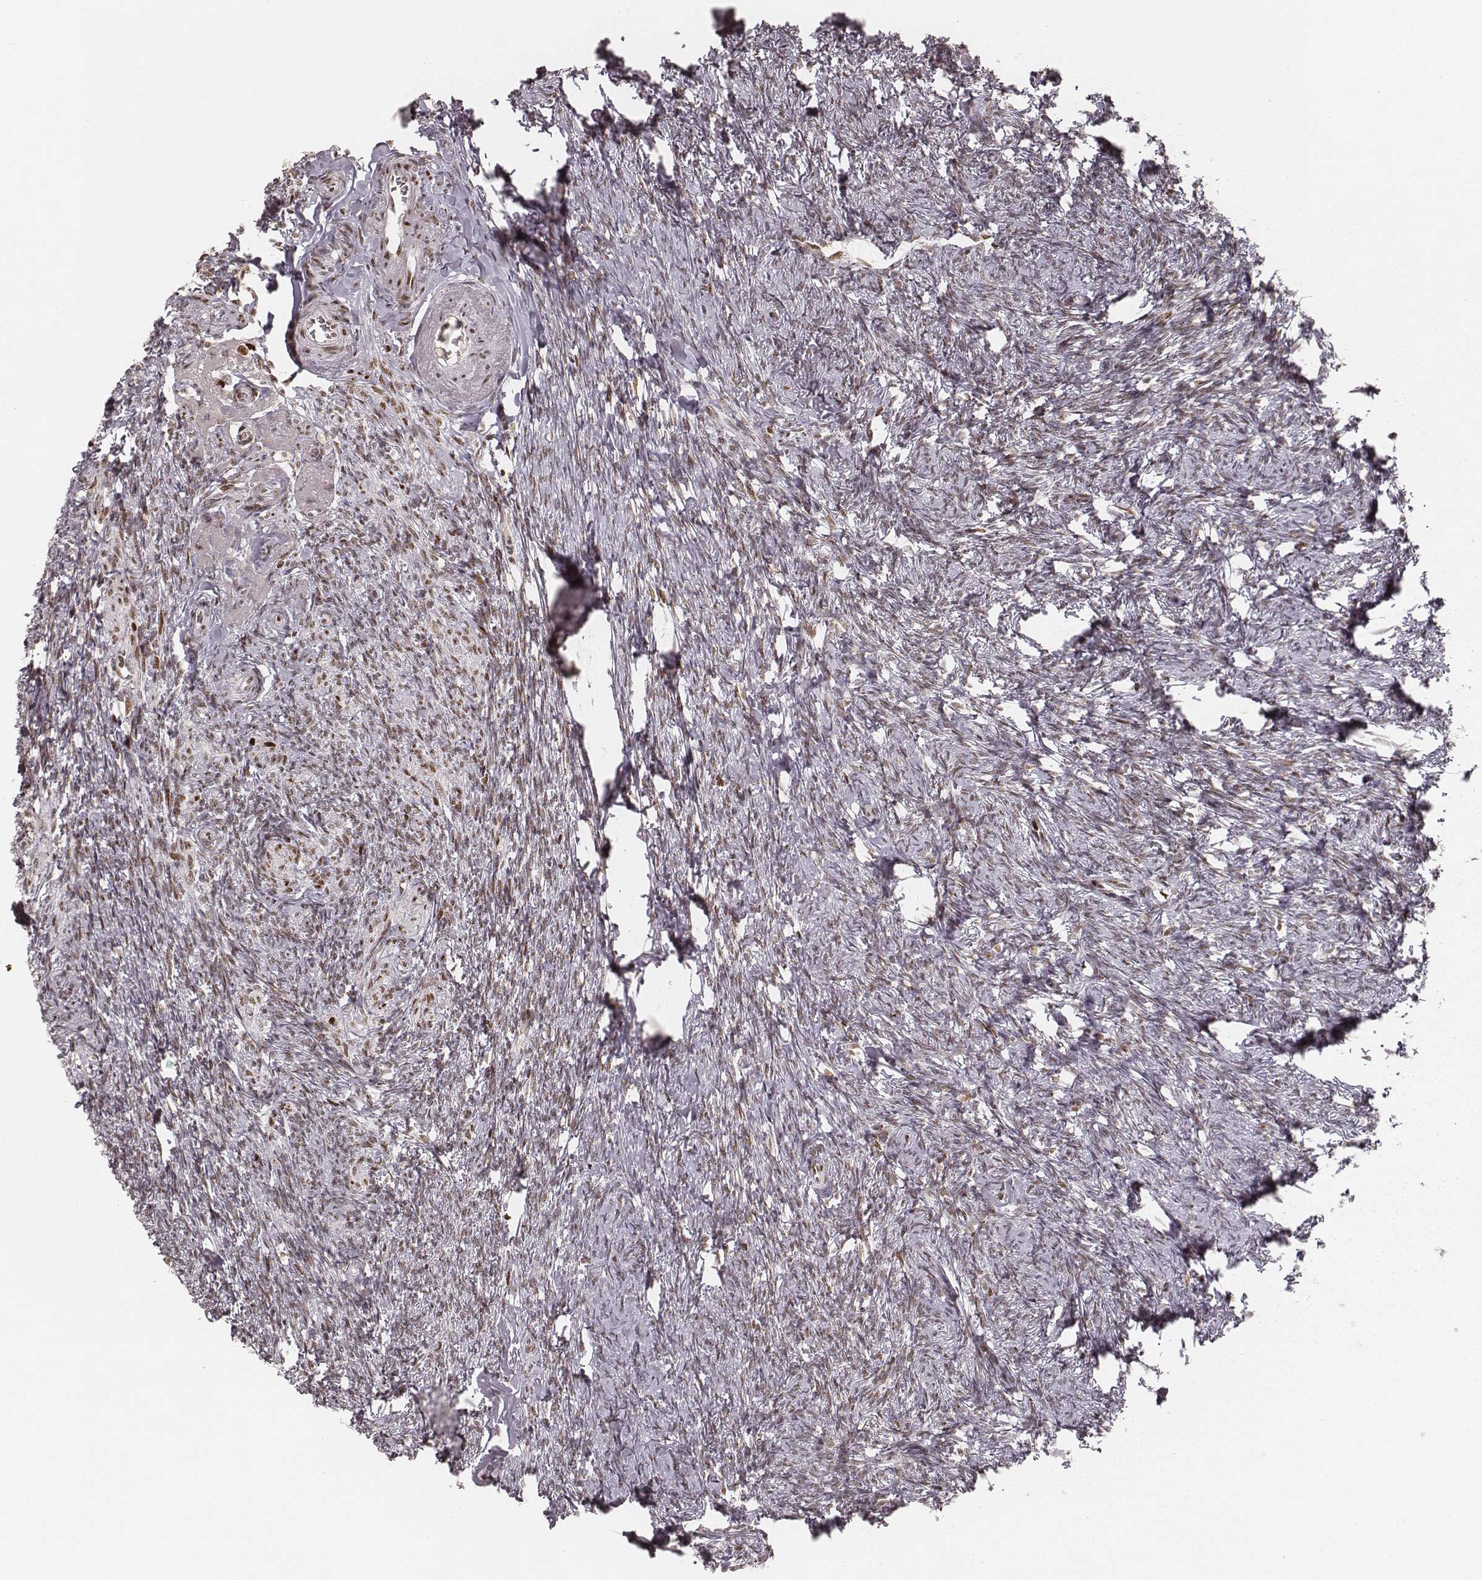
{"staining": {"intensity": "moderate", "quantity": ">75%", "location": "nuclear"}, "tissue": "ovary", "cell_type": "Follicle cells", "image_type": "normal", "snomed": [{"axis": "morphology", "description": "Normal tissue, NOS"}, {"axis": "topography", "description": "Ovary"}], "caption": "A micrograph of ovary stained for a protein demonstrates moderate nuclear brown staining in follicle cells.", "gene": "HNRNPC", "patient": {"sex": "female", "age": 72}}